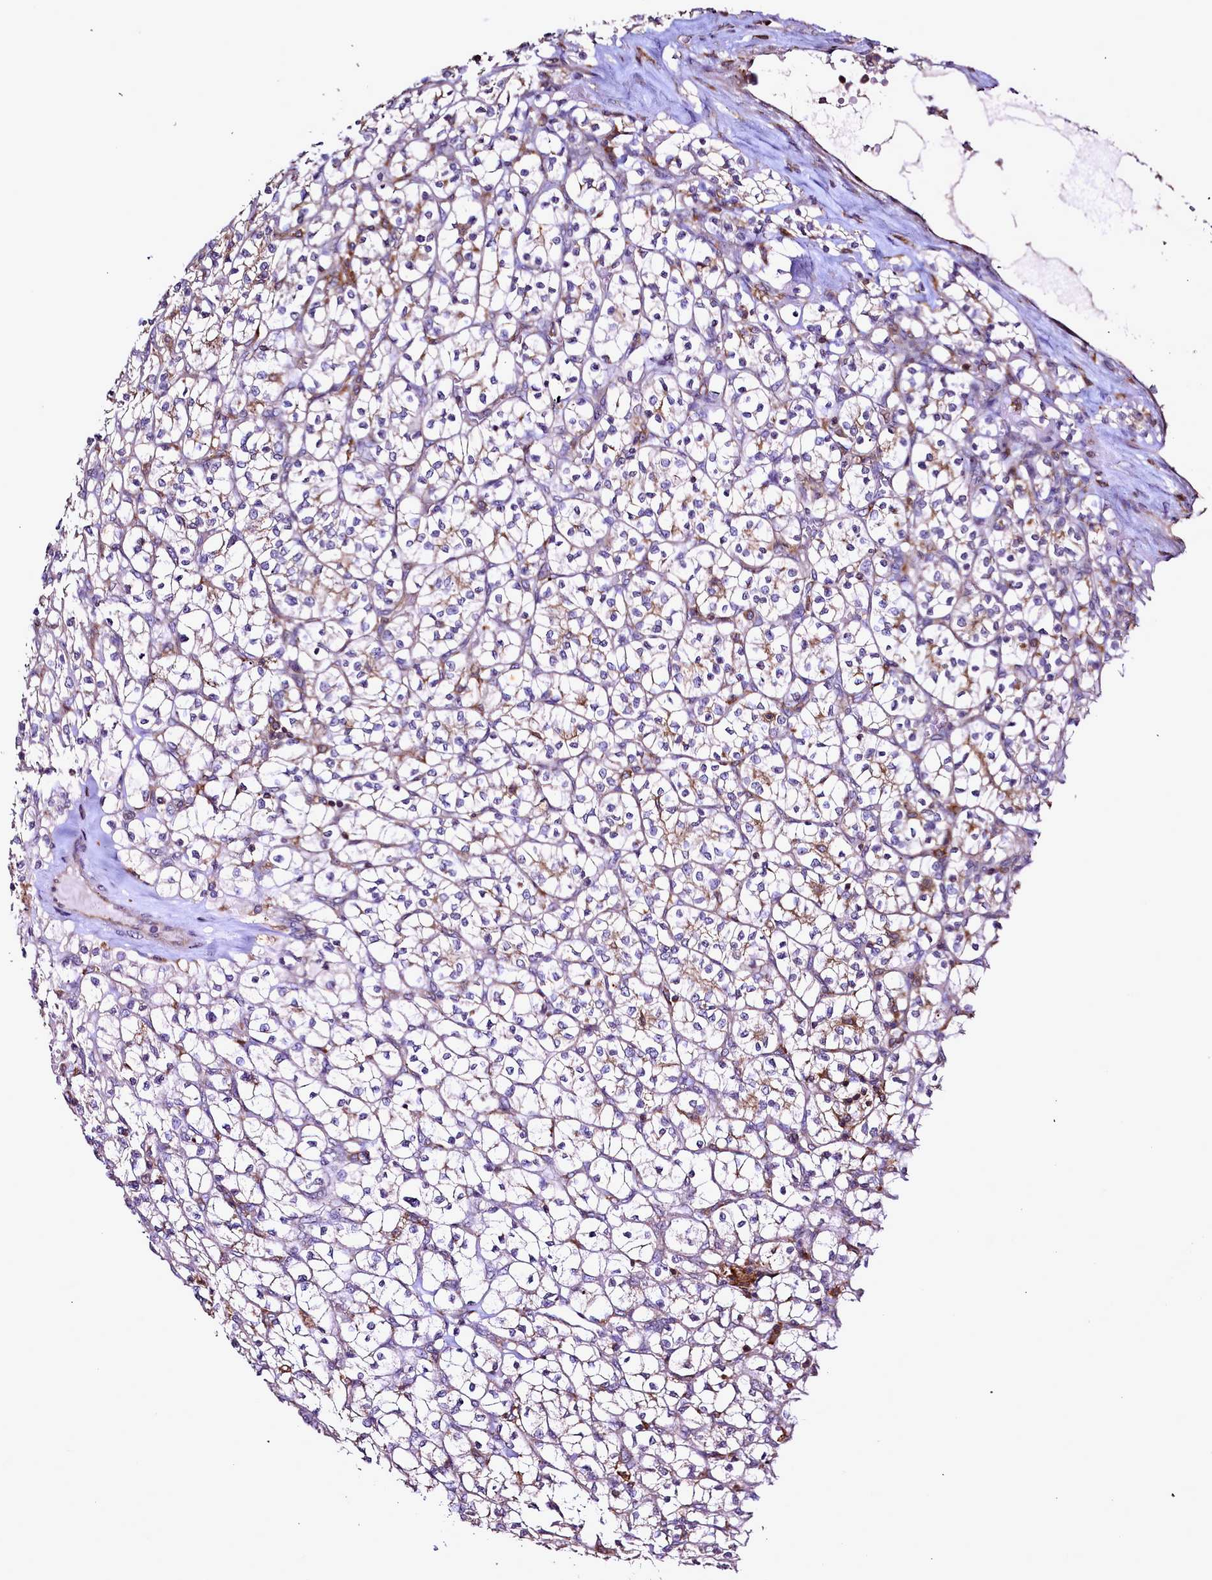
{"staining": {"intensity": "weak", "quantity": "<25%", "location": "cytoplasmic/membranous"}, "tissue": "renal cancer", "cell_type": "Tumor cells", "image_type": "cancer", "snomed": [{"axis": "morphology", "description": "Adenocarcinoma, NOS"}, {"axis": "topography", "description": "Kidney"}], "caption": "This is an IHC photomicrograph of renal cancer (adenocarcinoma). There is no expression in tumor cells.", "gene": "NCKAP1L", "patient": {"sex": "female", "age": 64}}